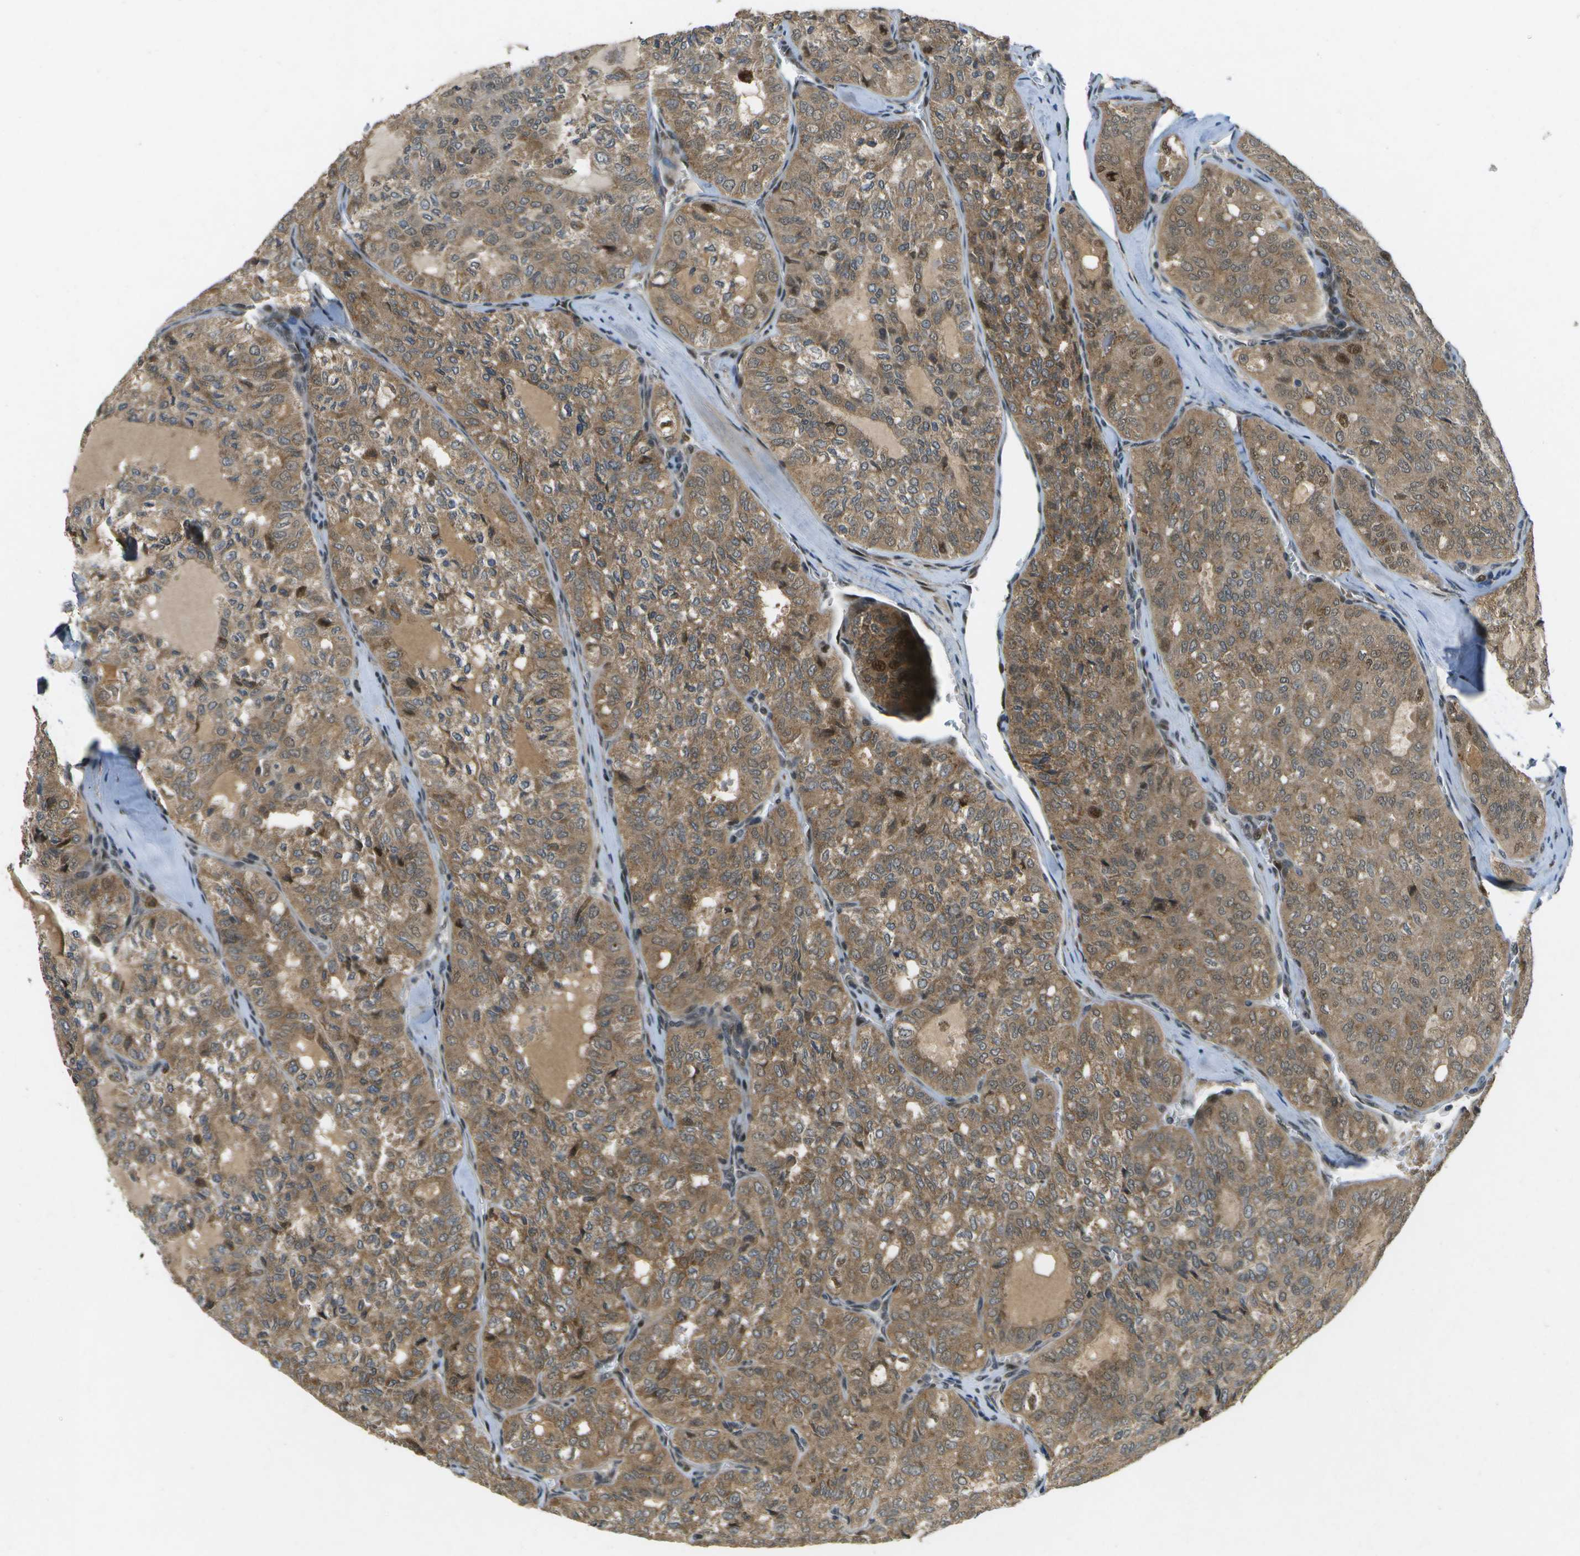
{"staining": {"intensity": "moderate", "quantity": ">75%", "location": "cytoplasmic/membranous,nuclear"}, "tissue": "thyroid cancer", "cell_type": "Tumor cells", "image_type": "cancer", "snomed": [{"axis": "morphology", "description": "Follicular adenoma carcinoma, NOS"}, {"axis": "topography", "description": "Thyroid gland"}], "caption": "Protein staining shows moderate cytoplasmic/membranous and nuclear positivity in about >75% of tumor cells in follicular adenoma carcinoma (thyroid). (DAB IHC with brightfield microscopy, high magnification).", "gene": "GANC", "patient": {"sex": "male", "age": 75}}